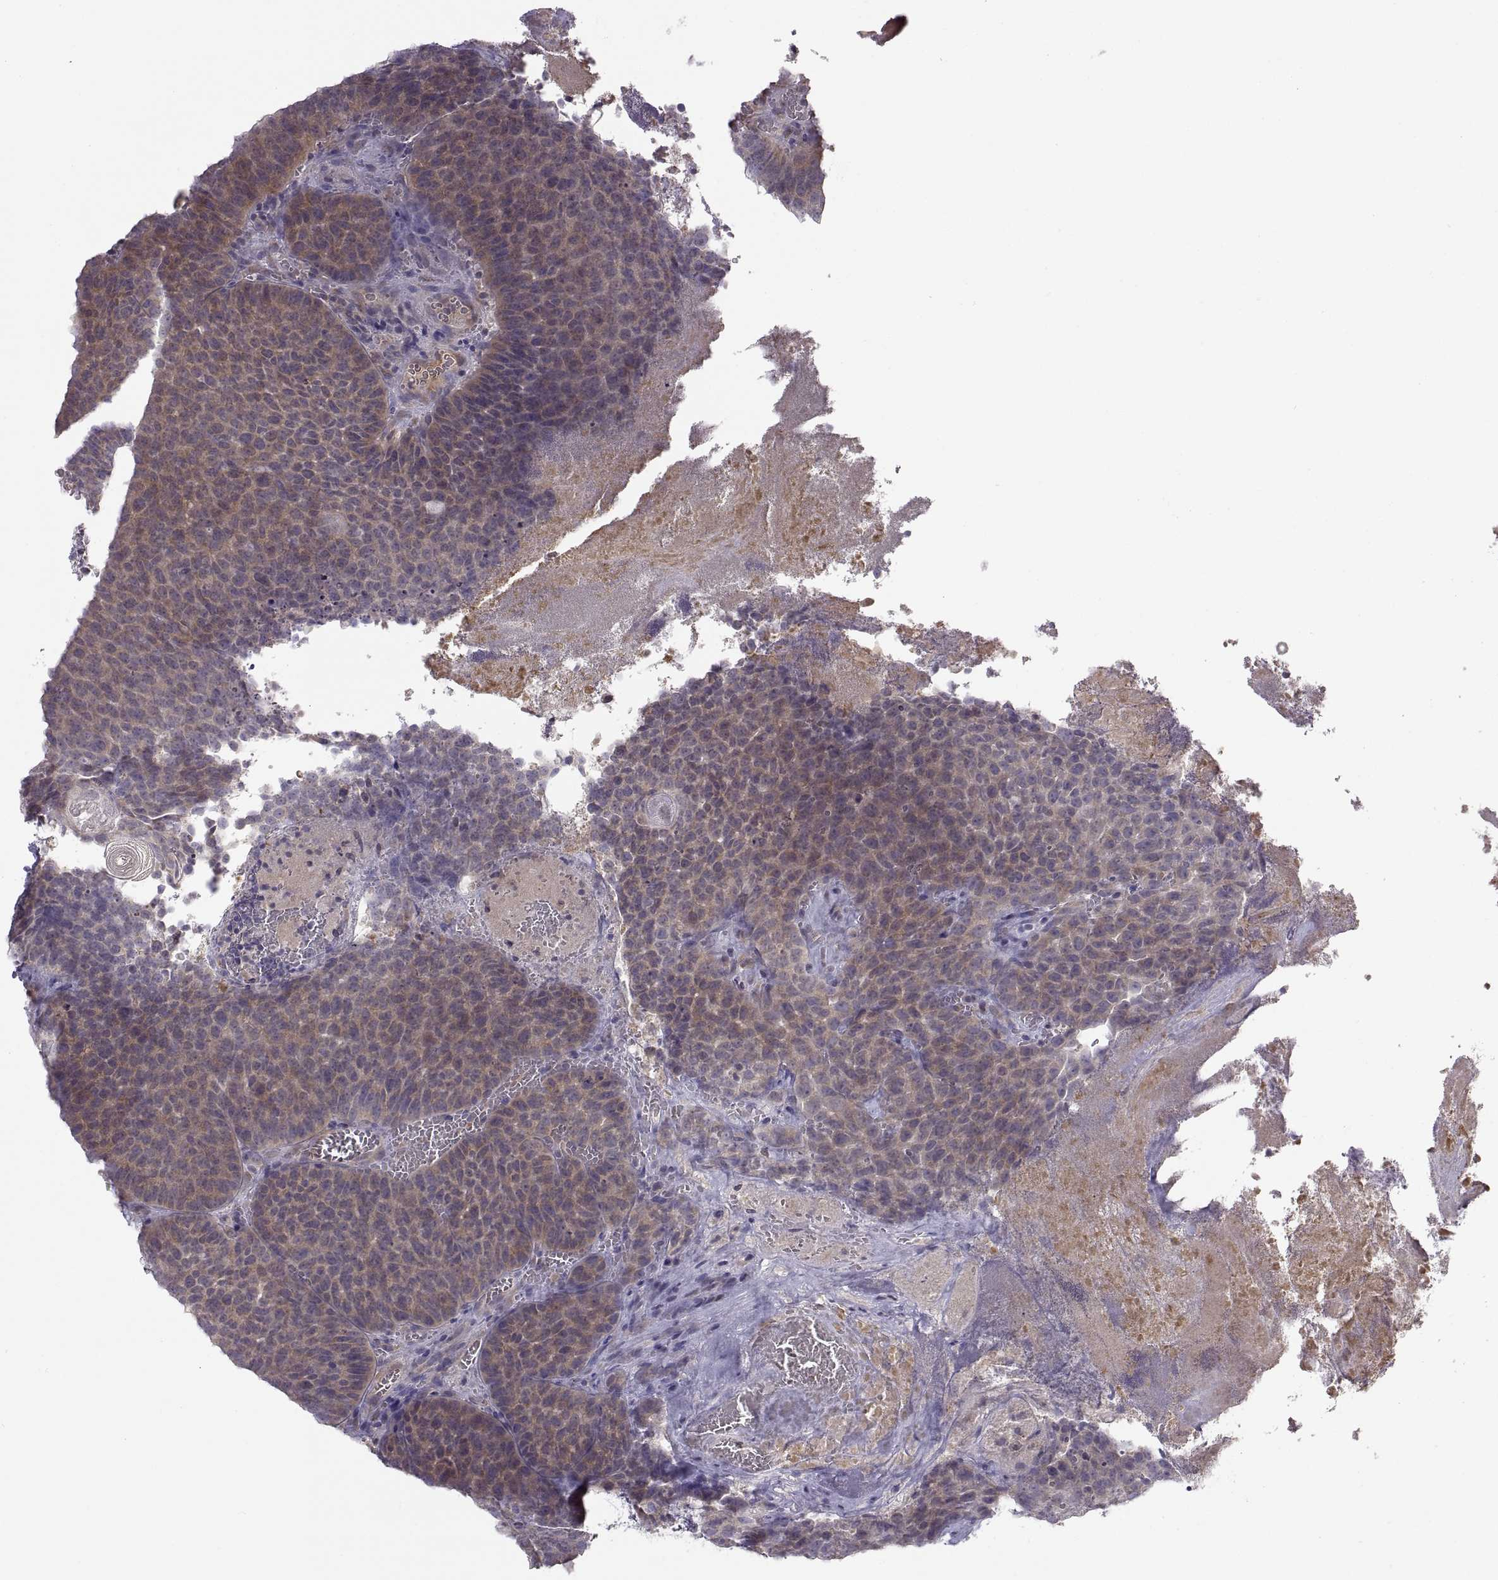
{"staining": {"intensity": "moderate", "quantity": "25%-75%", "location": "cytoplasmic/membranous"}, "tissue": "urothelial cancer", "cell_type": "Tumor cells", "image_type": "cancer", "snomed": [{"axis": "morphology", "description": "Urothelial carcinoma, Low grade"}, {"axis": "topography", "description": "Urinary bladder"}], "caption": "The image demonstrates immunohistochemical staining of urothelial cancer. There is moderate cytoplasmic/membranous expression is identified in approximately 25%-75% of tumor cells. (DAB (3,3'-diaminobenzidine) = brown stain, brightfield microscopy at high magnification).", "gene": "ACSBG2", "patient": {"sex": "female", "age": 62}}